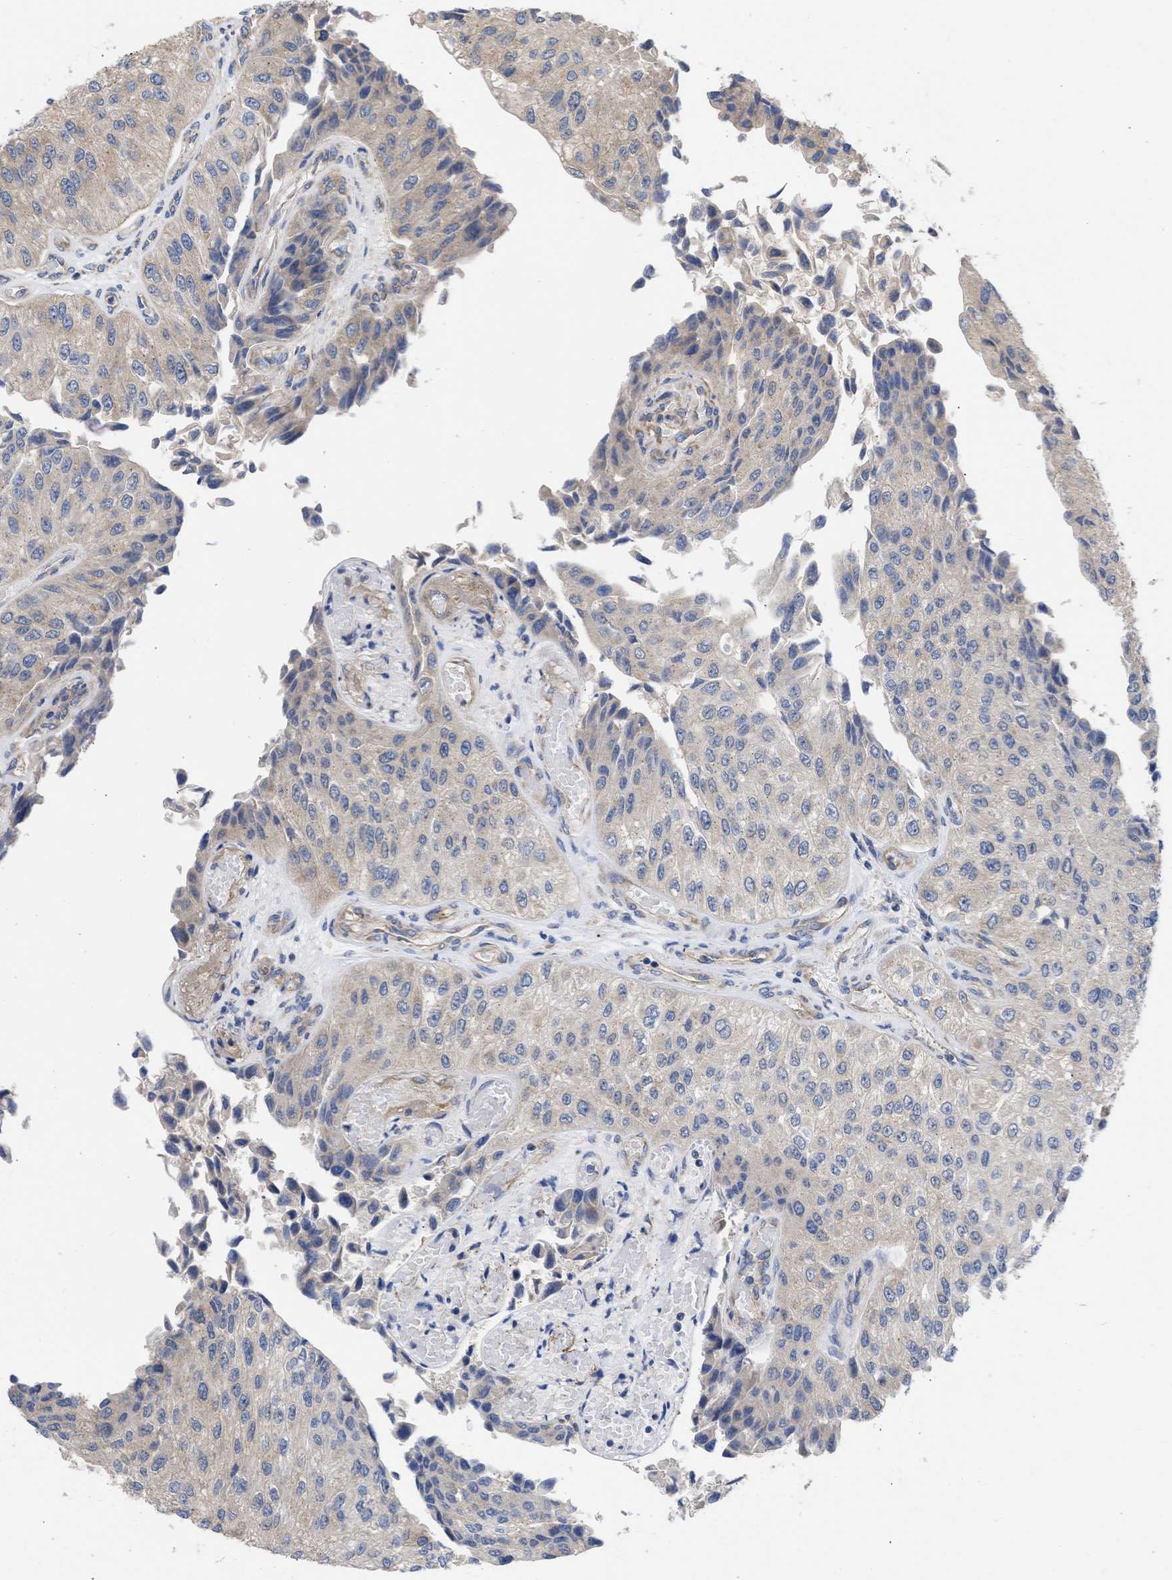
{"staining": {"intensity": "weak", "quantity": "25%-75%", "location": "cytoplasmic/membranous"}, "tissue": "urothelial cancer", "cell_type": "Tumor cells", "image_type": "cancer", "snomed": [{"axis": "morphology", "description": "Urothelial carcinoma, High grade"}, {"axis": "topography", "description": "Kidney"}, {"axis": "topography", "description": "Urinary bladder"}], "caption": "Urothelial cancer stained for a protein (brown) shows weak cytoplasmic/membranous positive expression in about 25%-75% of tumor cells.", "gene": "MAP2K3", "patient": {"sex": "male", "age": 77}}